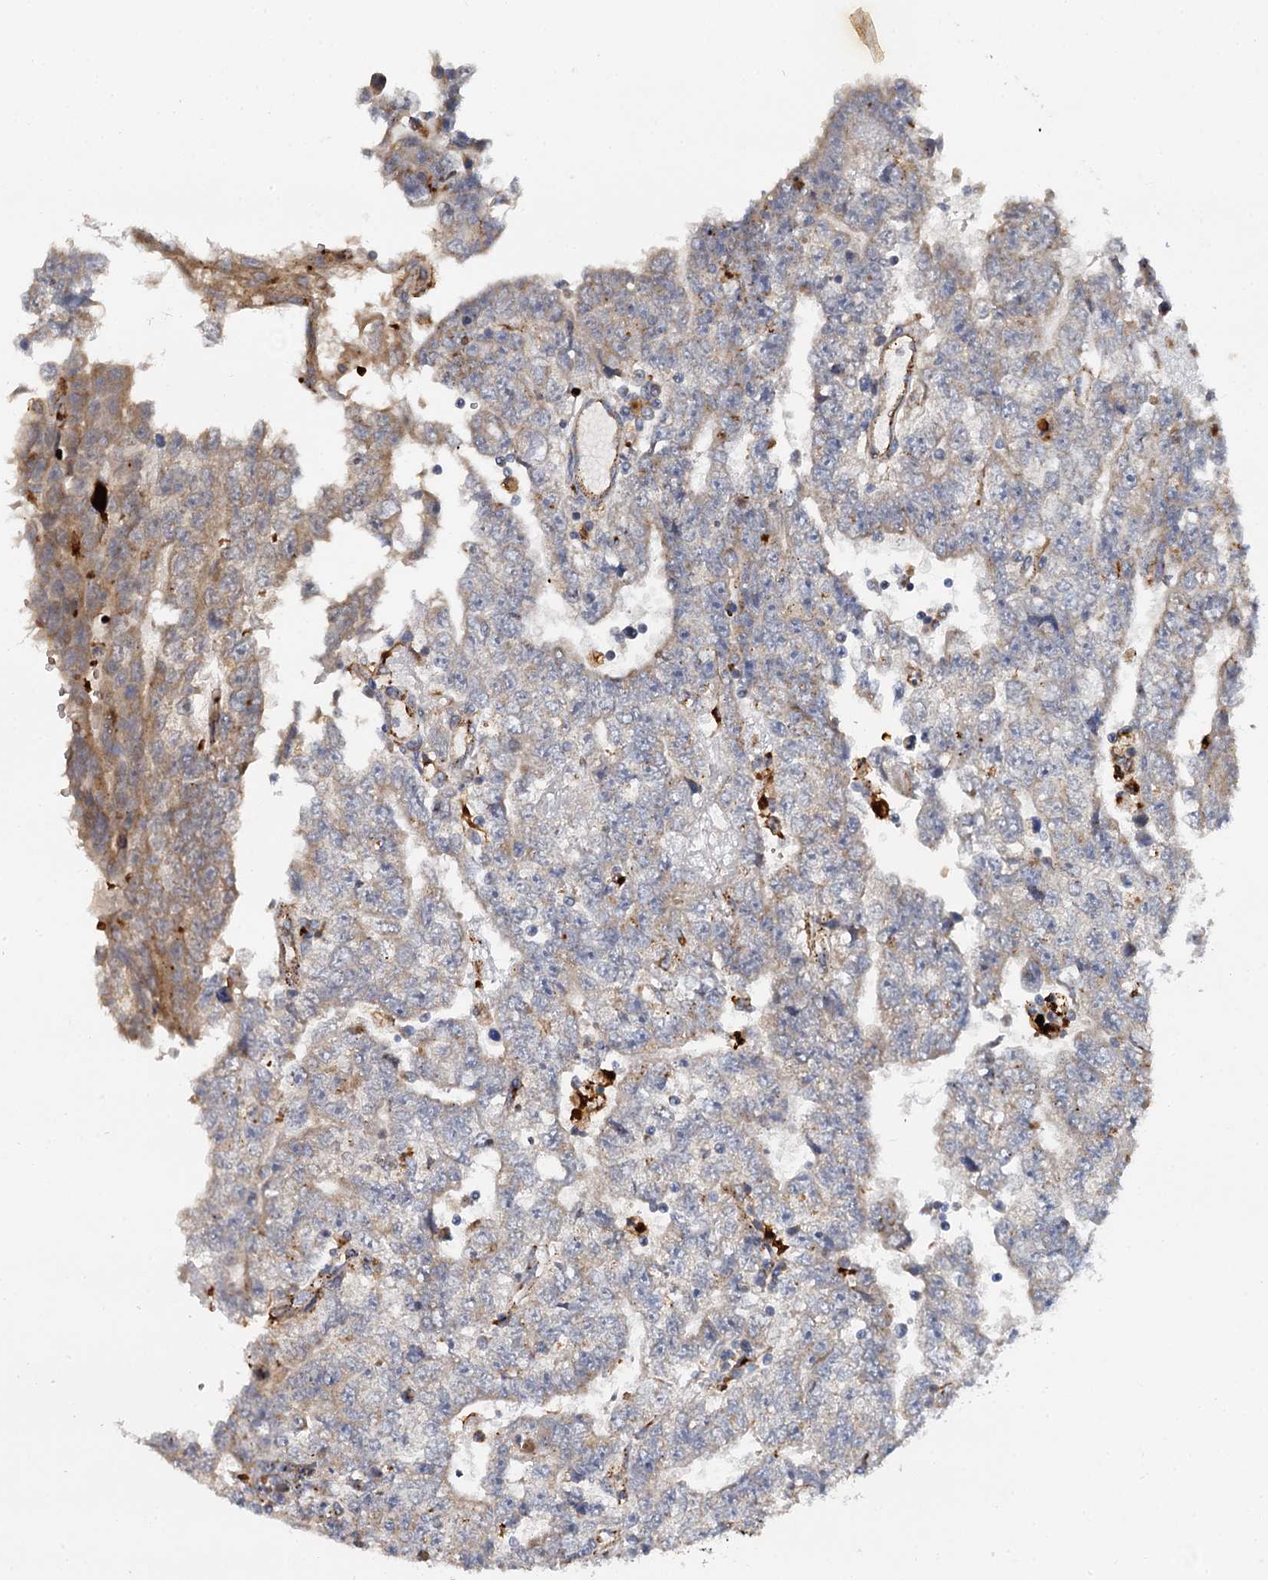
{"staining": {"intensity": "weak", "quantity": "<25%", "location": "cytoplasmic/membranous"}, "tissue": "testis cancer", "cell_type": "Tumor cells", "image_type": "cancer", "snomed": [{"axis": "morphology", "description": "Carcinoma, Embryonal, NOS"}, {"axis": "topography", "description": "Testis"}], "caption": "High magnification brightfield microscopy of testis cancer (embryonal carcinoma) stained with DAB (brown) and counterstained with hematoxylin (blue): tumor cells show no significant expression.", "gene": "GBA1", "patient": {"sex": "male", "age": 25}}